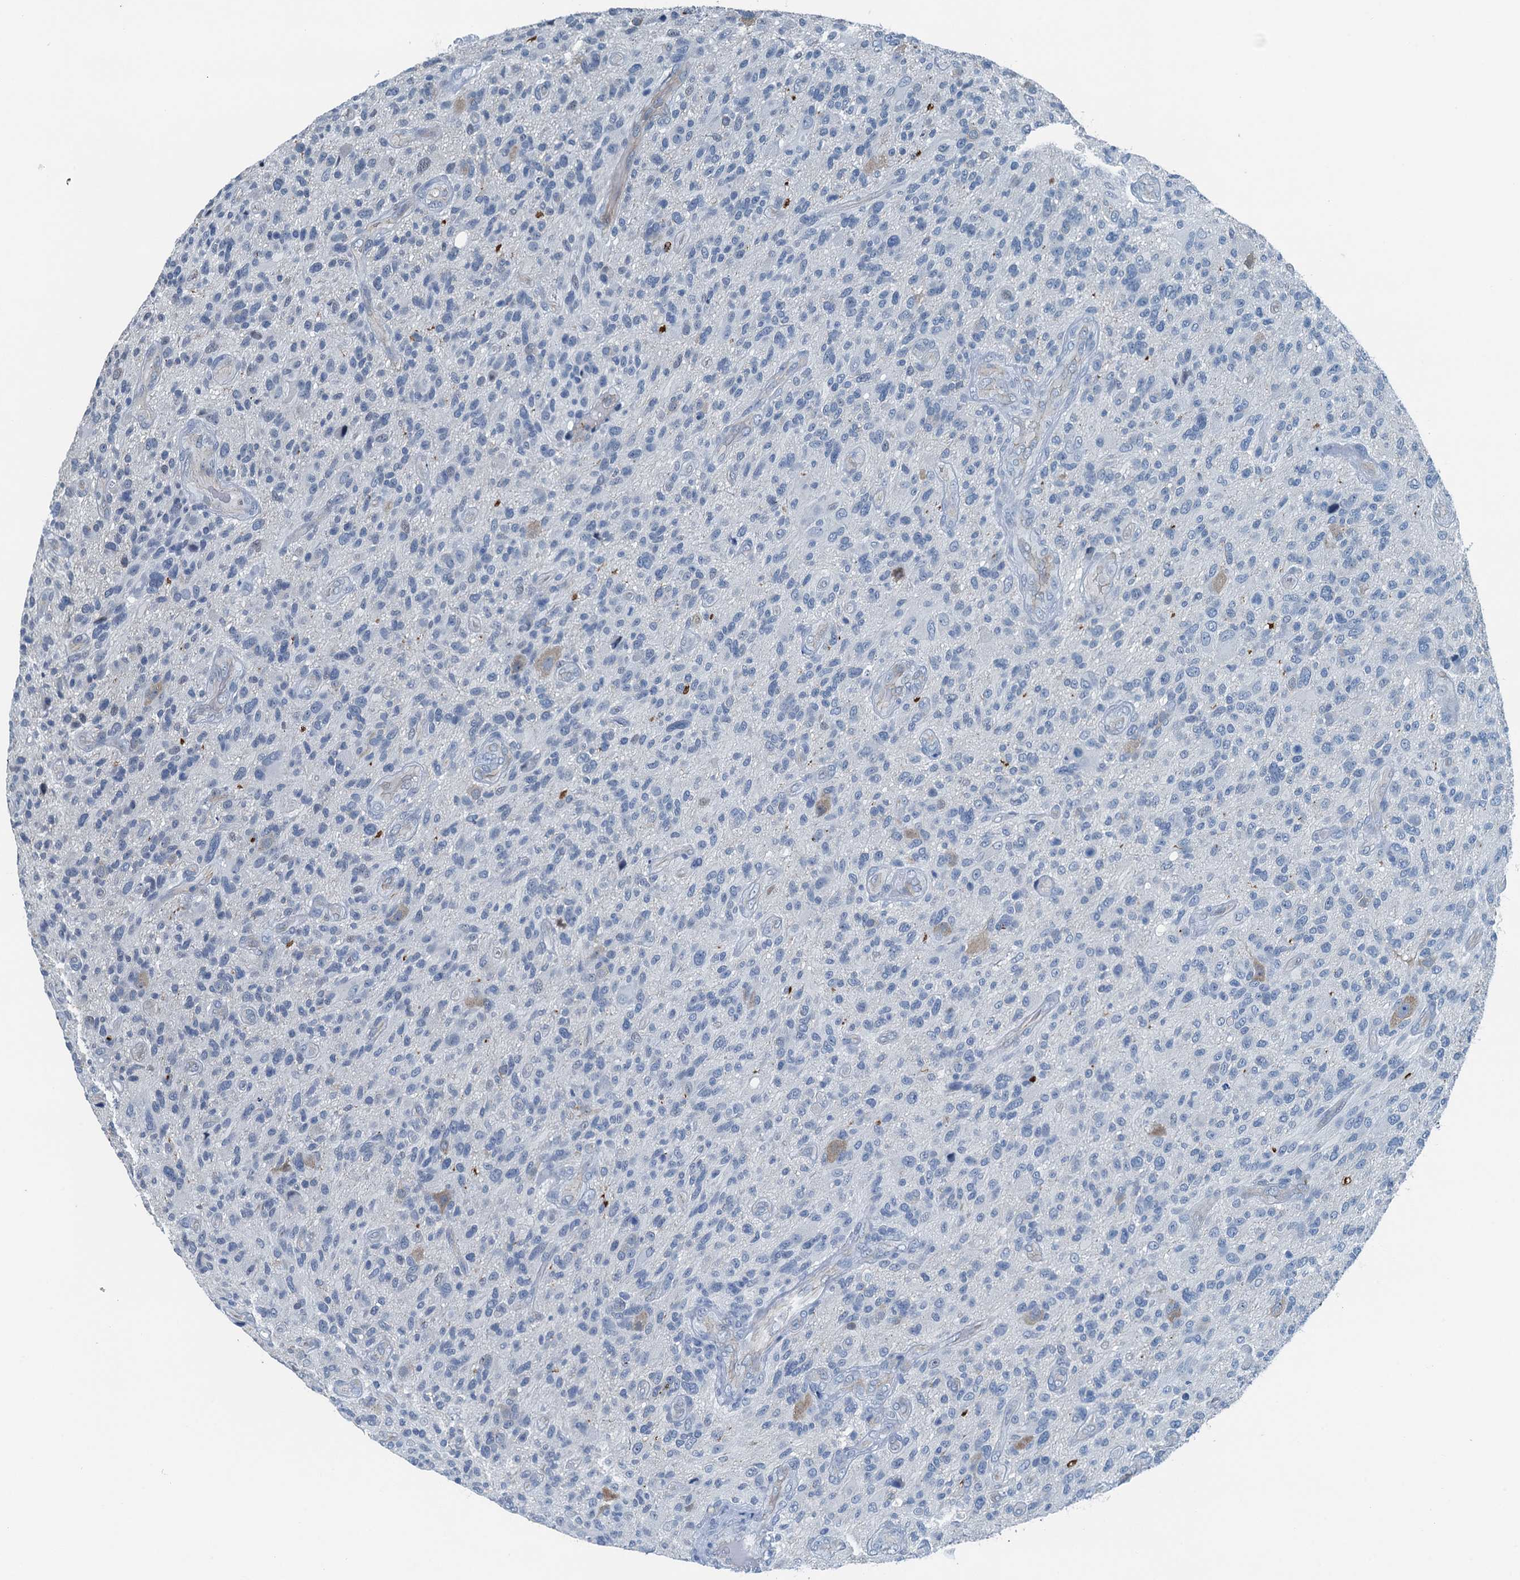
{"staining": {"intensity": "negative", "quantity": "none", "location": "none"}, "tissue": "glioma", "cell_type": "Tumor cells", "image_type": "cancer", "snomed": [{"axis": "morphology", "description": "Glioma, malignant, High grade"}, {"axis": "topography", "description": "Brain"}], "caption": "Immunohistochemistry (IHC) photomicrograph of neoplastic tissue: malignant glioma (high-grade) stained with DAB (3,3'-diaminobenzidine) demonstrates no significant protein expression in tumor cells.", "gene": "GFOD2", "patient": {"sex": "male", "age": 47}}